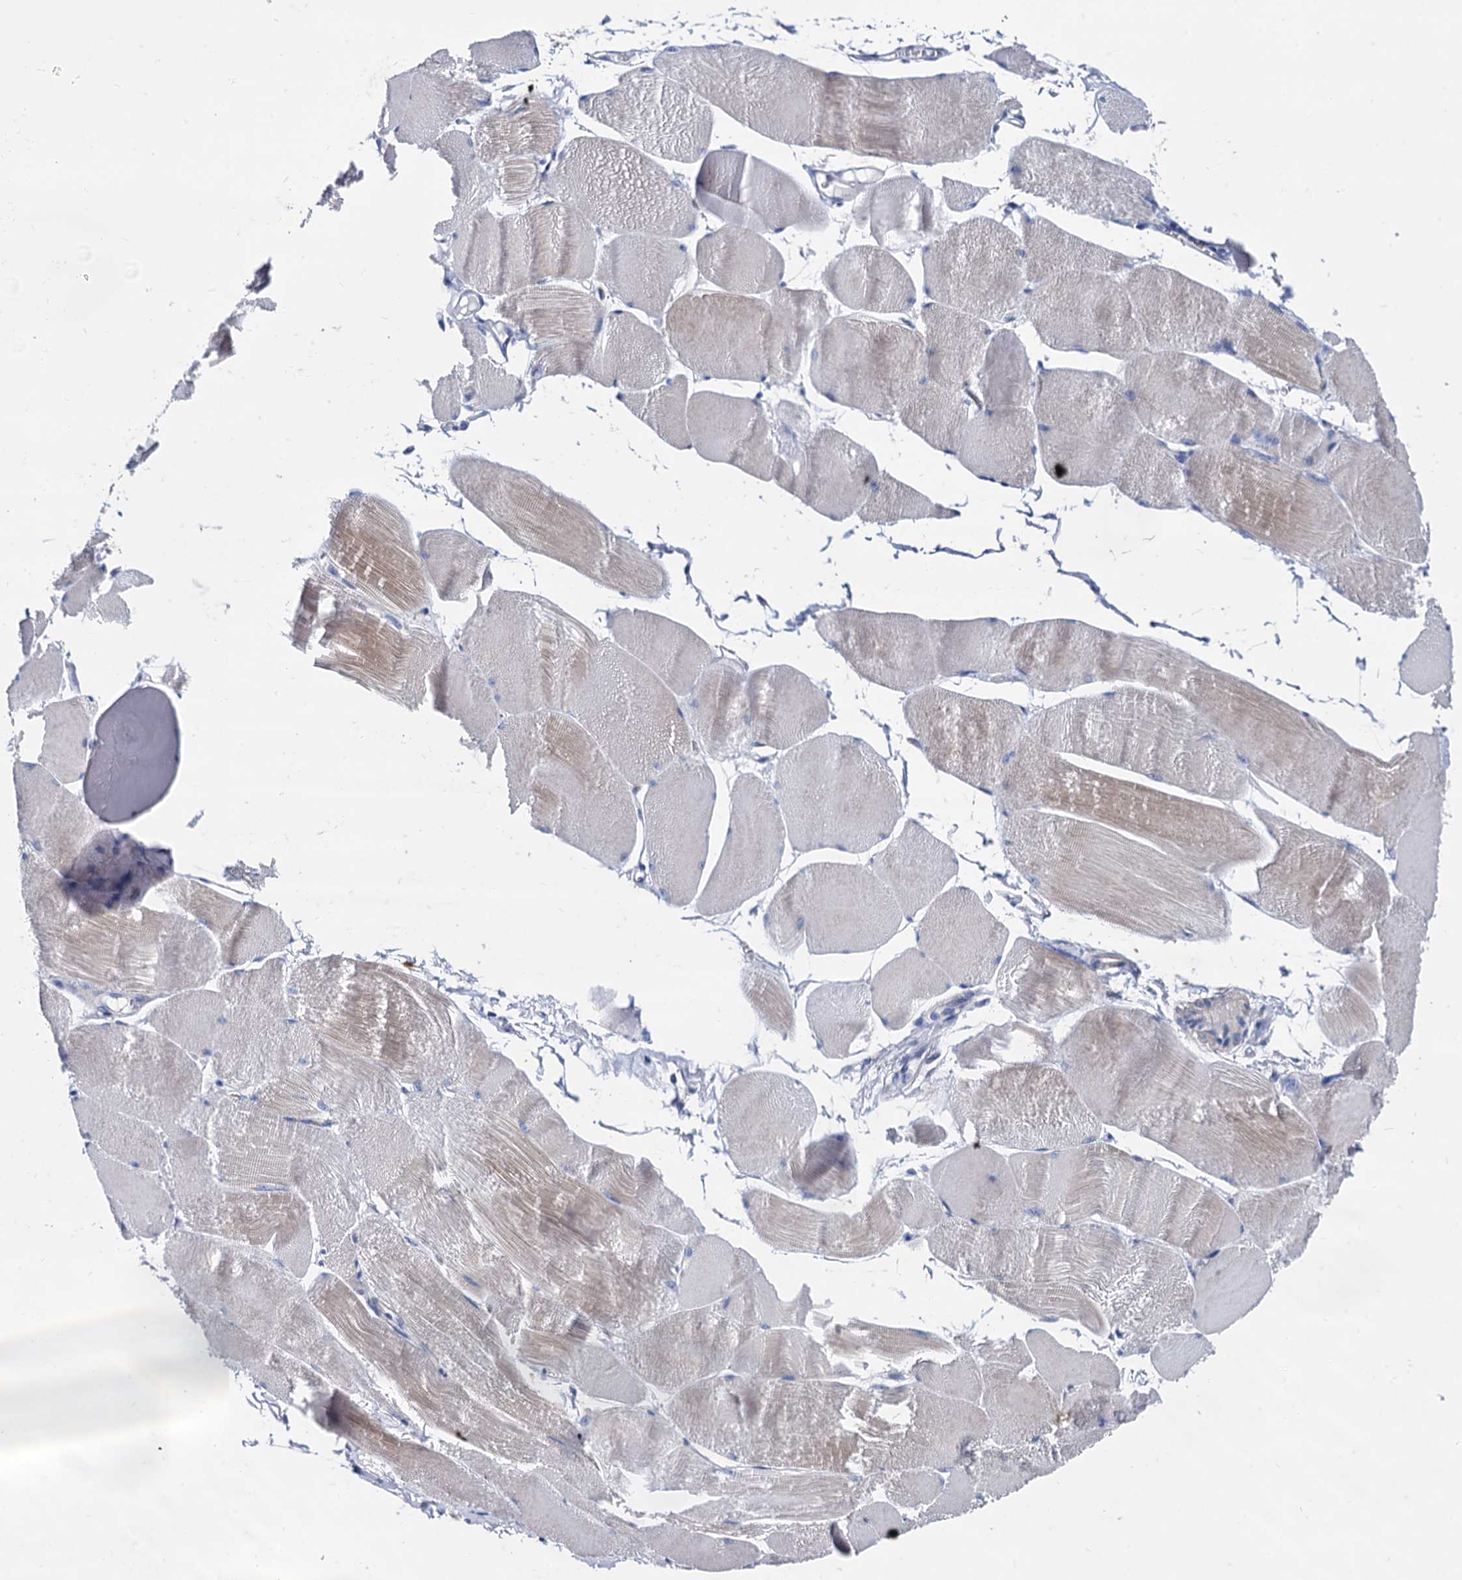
{"staining": {"intensity": "moderate", "quantity": "25%-75%", "location": "cytoplasmic/membranous"}, "tissue": "skeletal muscle", "cell_type": "Myocytes", "image_type": "normal", "snomed": [{"axis": "morphology", "description": "Normal tissue, NOS"}, {"axis": "morphology", "description": "Basal cell carcinoma"}, {"axis": "topography", "description": "Skeletal muscle"}], "caption": "Protein analysis of unremarkable skeletal muscle shows moderate cytoplasmic/membranous staining in approximately 25%-75% of myocytes. The staining is performed using DAB brown chromogen to label protein expression. The nuclei are counter-stained blue using hematoxylin.", "gene": "FOXR2", "patient": {"sex": "female", "age": 64}}